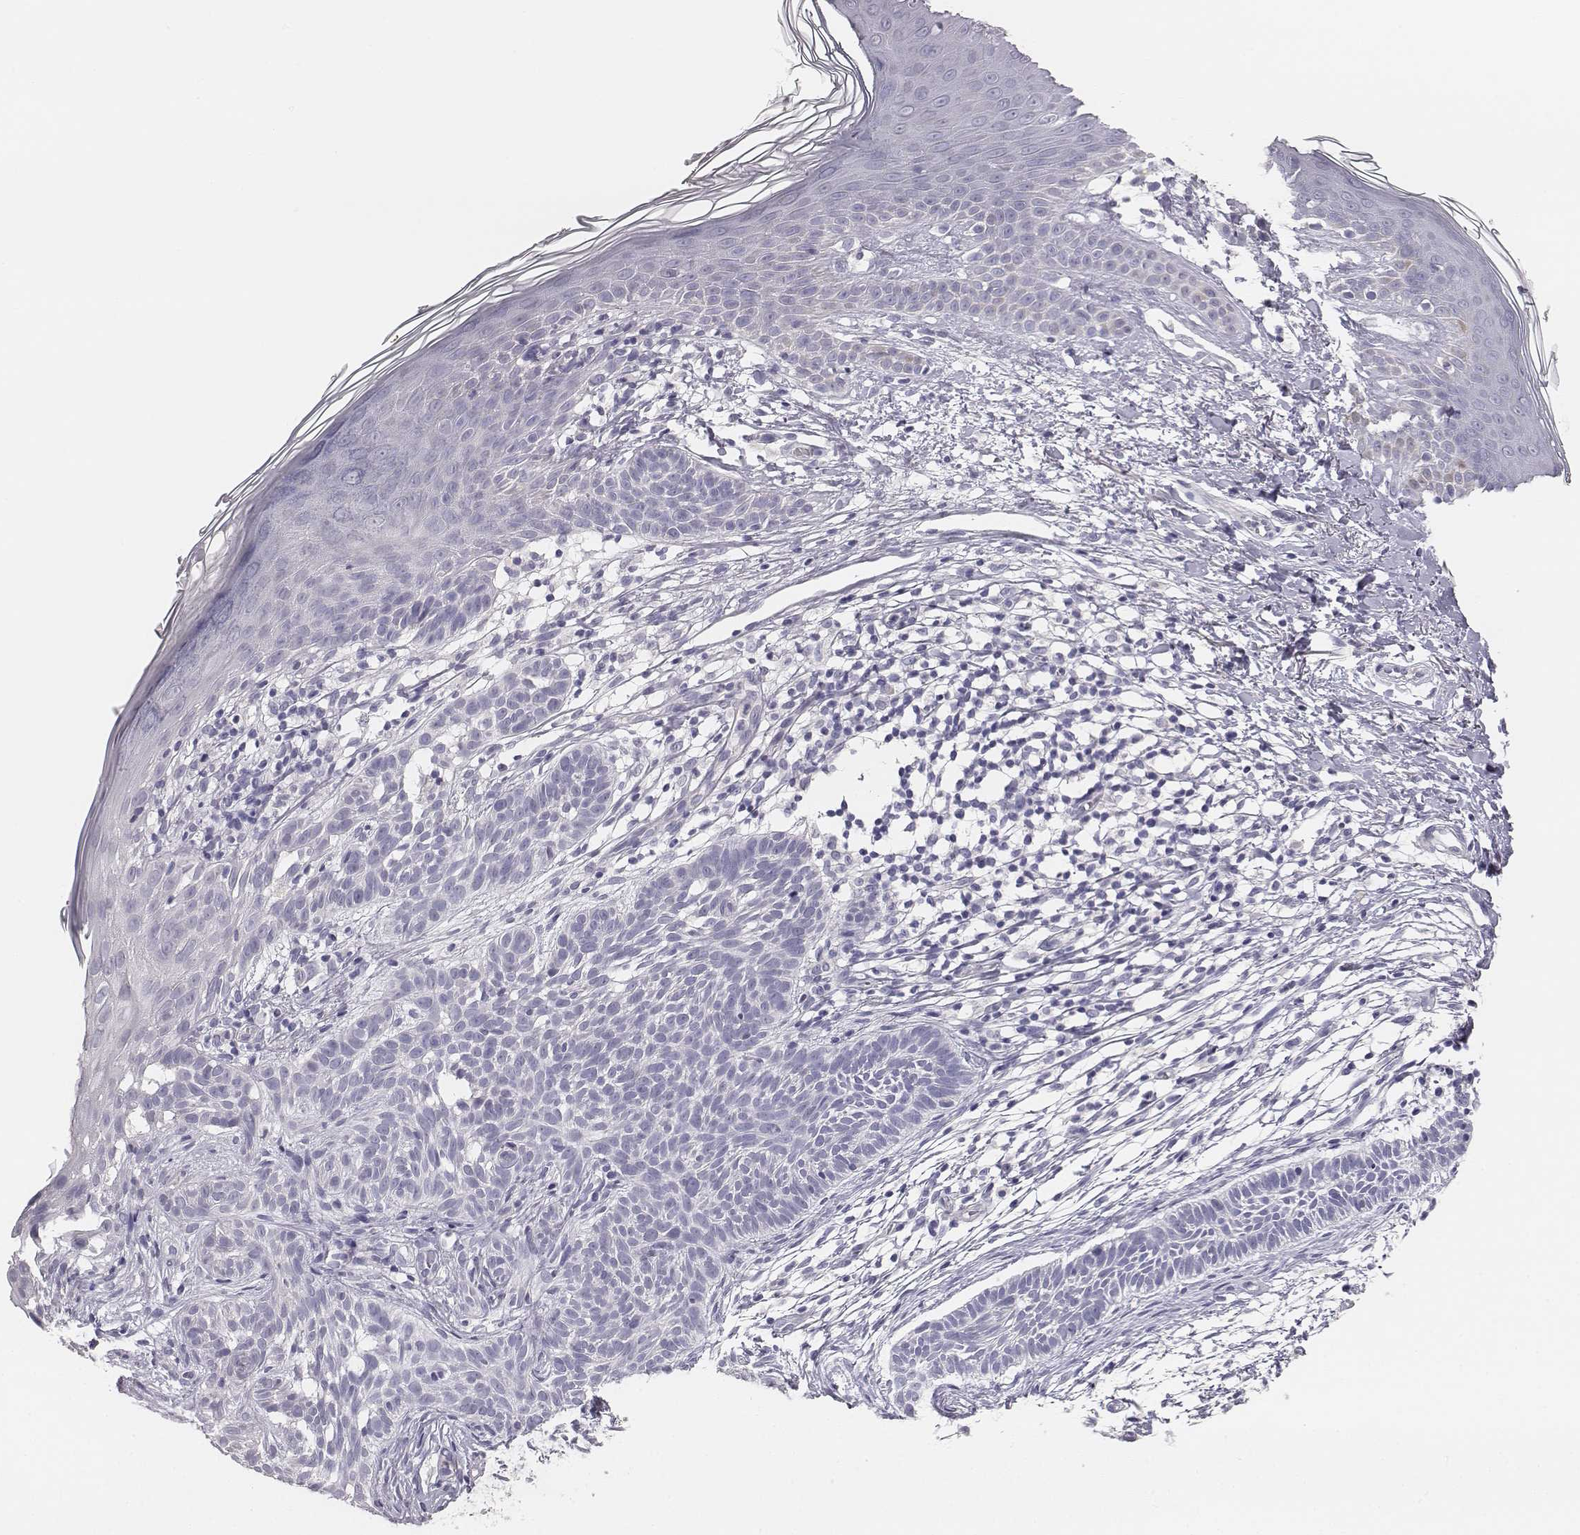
{"staining": {"intensity": "negative", "quantity": "none", "location": "none"}, "tissue": "skin cancer", "cell_type": "Tumor cells", "image_type": "cancer", "snomed": [{"axis": "morphology", "description": "Basal cell carcinoma"}, {"axis": "topography", "description": "Skin"}], "caption": "Immunohistochemical staining of human basal cell carcinoma (skin) exhibits no significant staining in tumor cells.", "gene": "MYH6", "patient": {"sex": "male", "age": 85}}